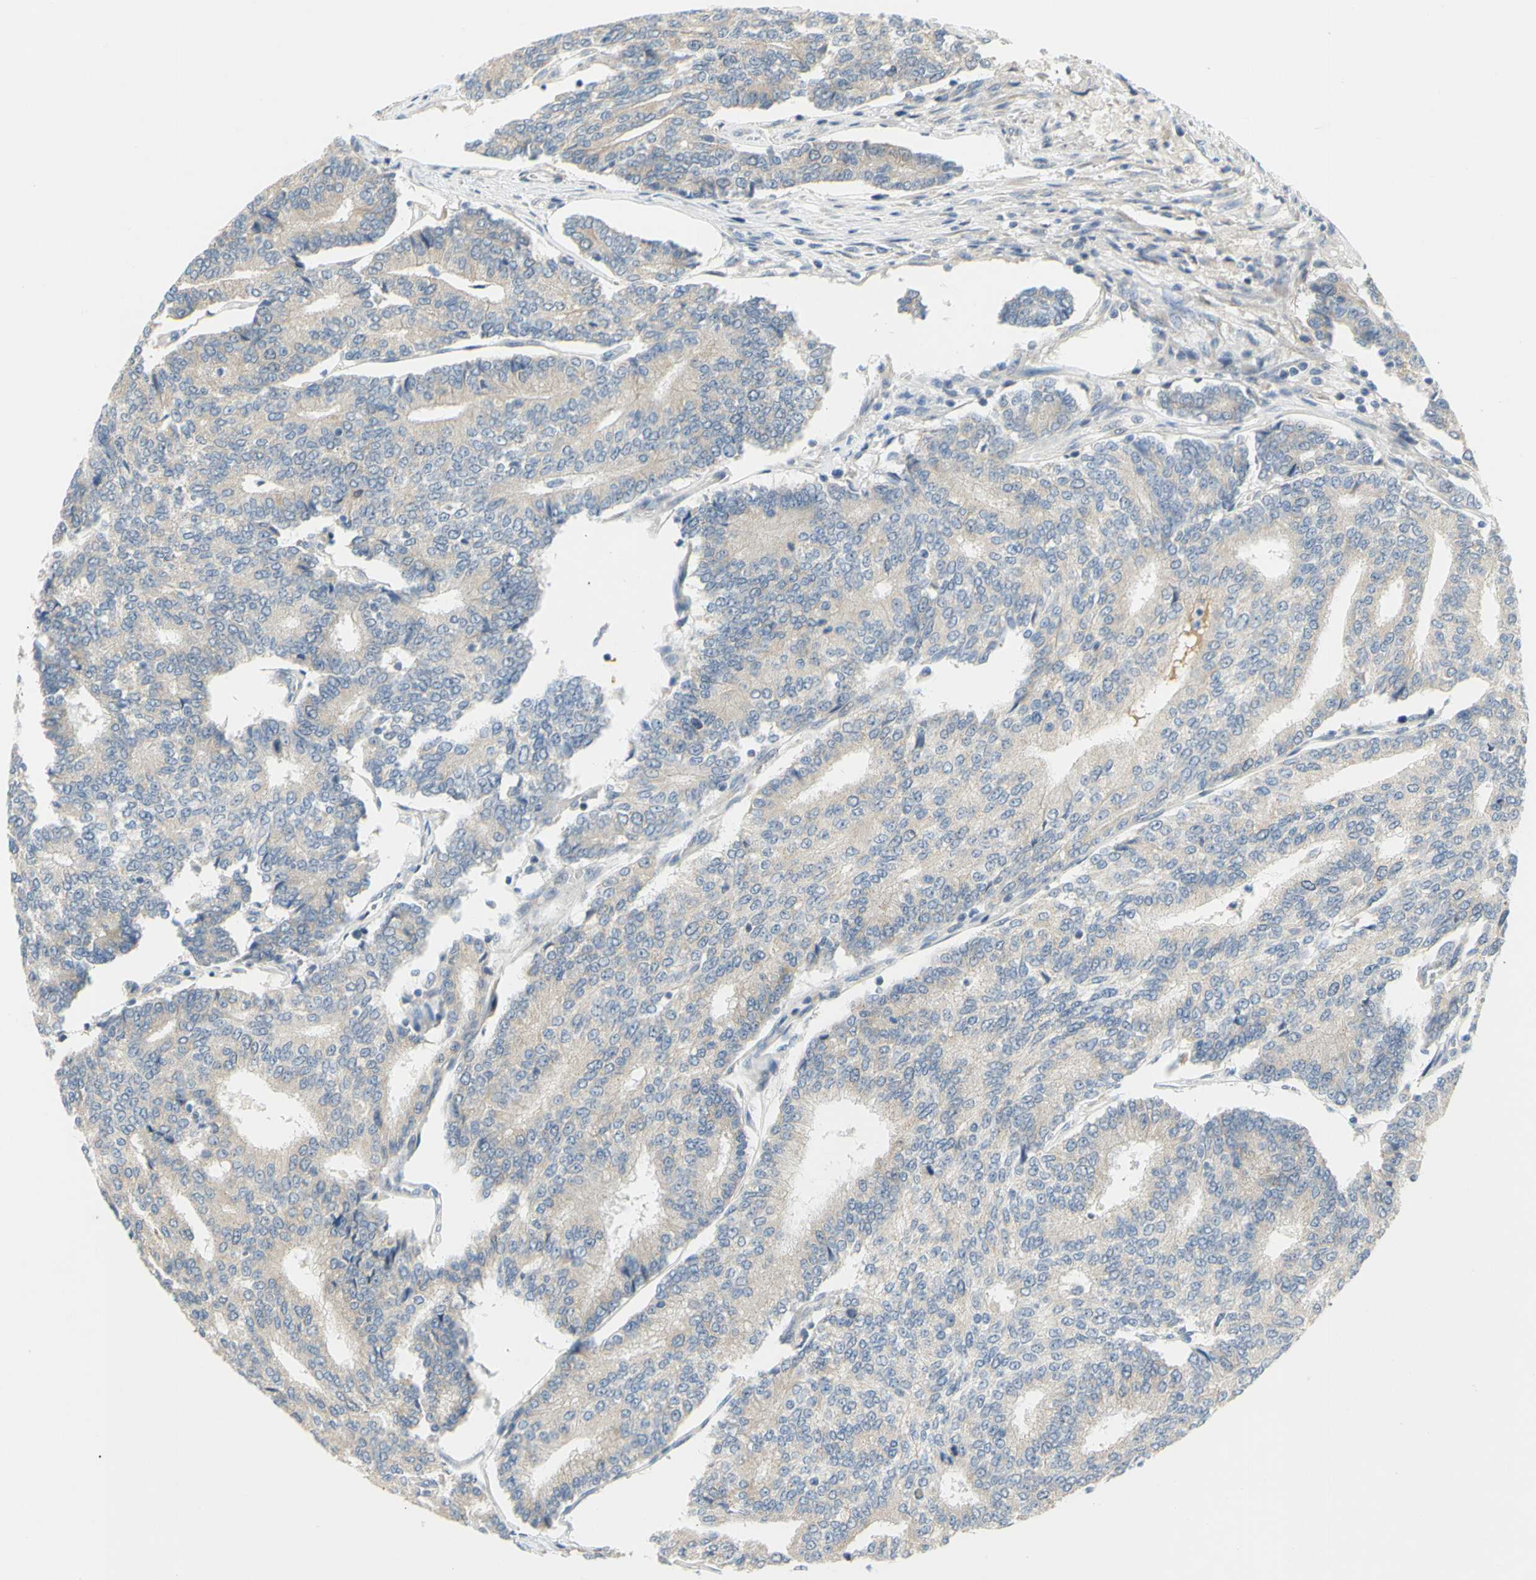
{"staining": {"intensity": "weak", "quantity": ">75%", "location": "cytoplasmic/membranous"}, "tissue": "prostate cancer", "cell_type": "Tumor cells", "image_type": "cancer", "snomed": [{"axis": "morphology", "description": "Adenocarcinoma, High grade"}, {"axis": "topography", "description": "Prostate"}], "caption": "Immunohistochemical staining of human prostate cancer demonstrates weak cytoplasmic/membranous protein expression in approximately >75% of tumor cells.", "gene": "CCNB2", "patient": {"sex": "male", "age": 55}}